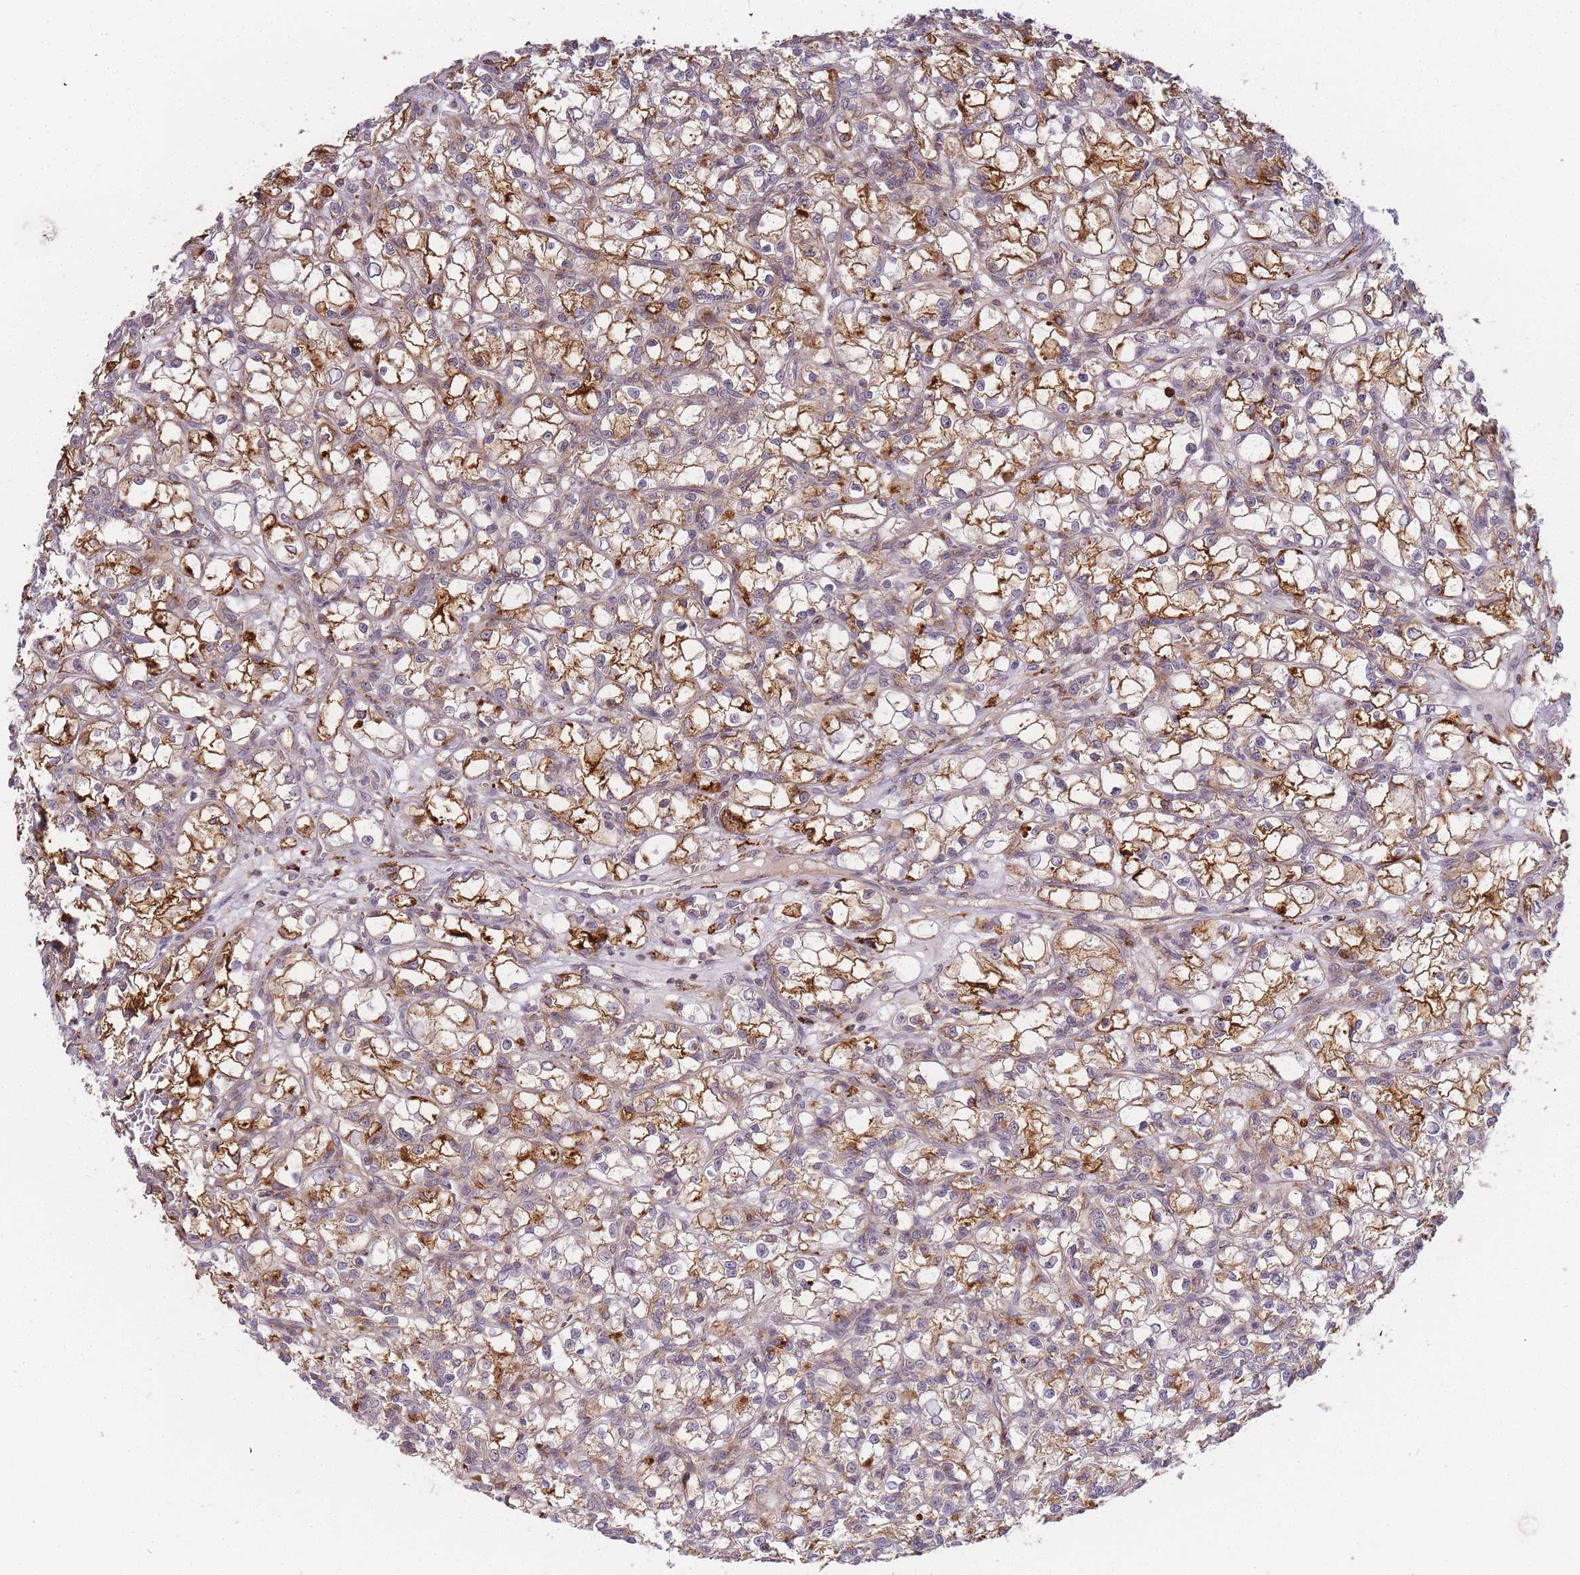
{"staining": {"intensity": "moderate", "quantity": ">75%", "location": "cytoplasmic/membranous"}, "tissue": "renal cancer", "cell_type": "Tumor cells", "image_type": "cancer", "snomed": [{"axis": "morphology", "description": "Adenocarcinoma, NOS"}, {"axis": "topography", "description": "Kidney"}], "caption": "Immunohistochemistry photomicrograph of neoplastic tissue: renal adenocarcinoma stained using immunohistochemistry displays medium levels of moderate protein expression localized specifically in the cytoplasmic/membranous of tumor cells, appearing as a cytoplasmic/membranous brown color.", "gene": "ATG5", "patient": {"sex": "female", "age": 59}}